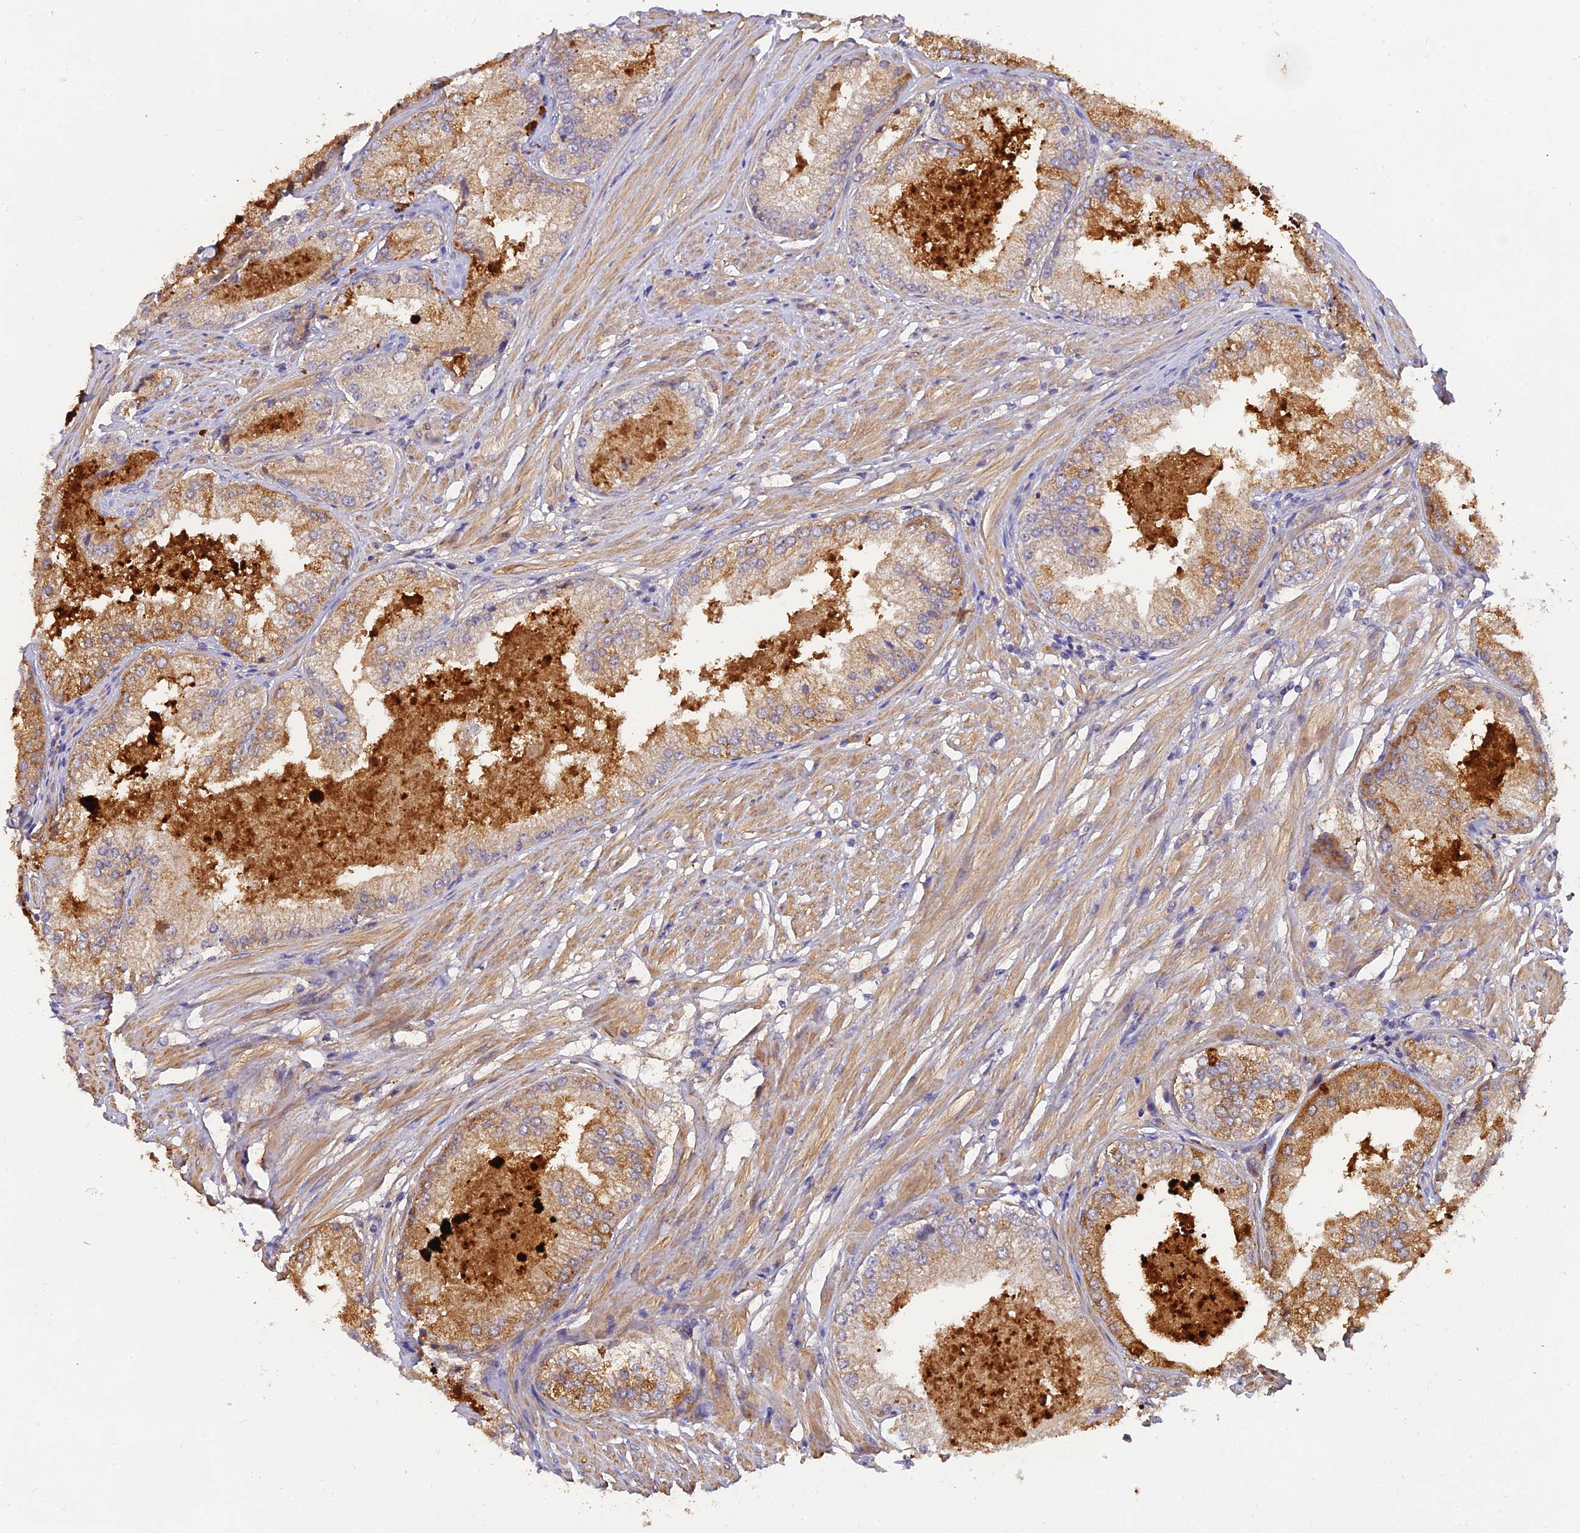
{"staining": {"intensity": "moderate", "quantity": "25%-75%", "location": "cytoplasmic/membranous"}, "tissue": "prostate cancer", "cell_type": "Tumor cells", "image_type": "cancer", "snomed": [{"axis": "morphology", "description": "Adenocarcinoma, Low grade"}, {"axis": "topography", "description": "Prostate"}], "caption": "This image exhibits prostate adenocarcinoma (low-grade) stained with IHC to label a protein in brown. The cytoplasmic/membranous of tumor cells show moderate positivity for the protein. Nuclei are counter-stained blue.", "gene": "ACSM5", "patient": {"sex": "male", "age": 68}}